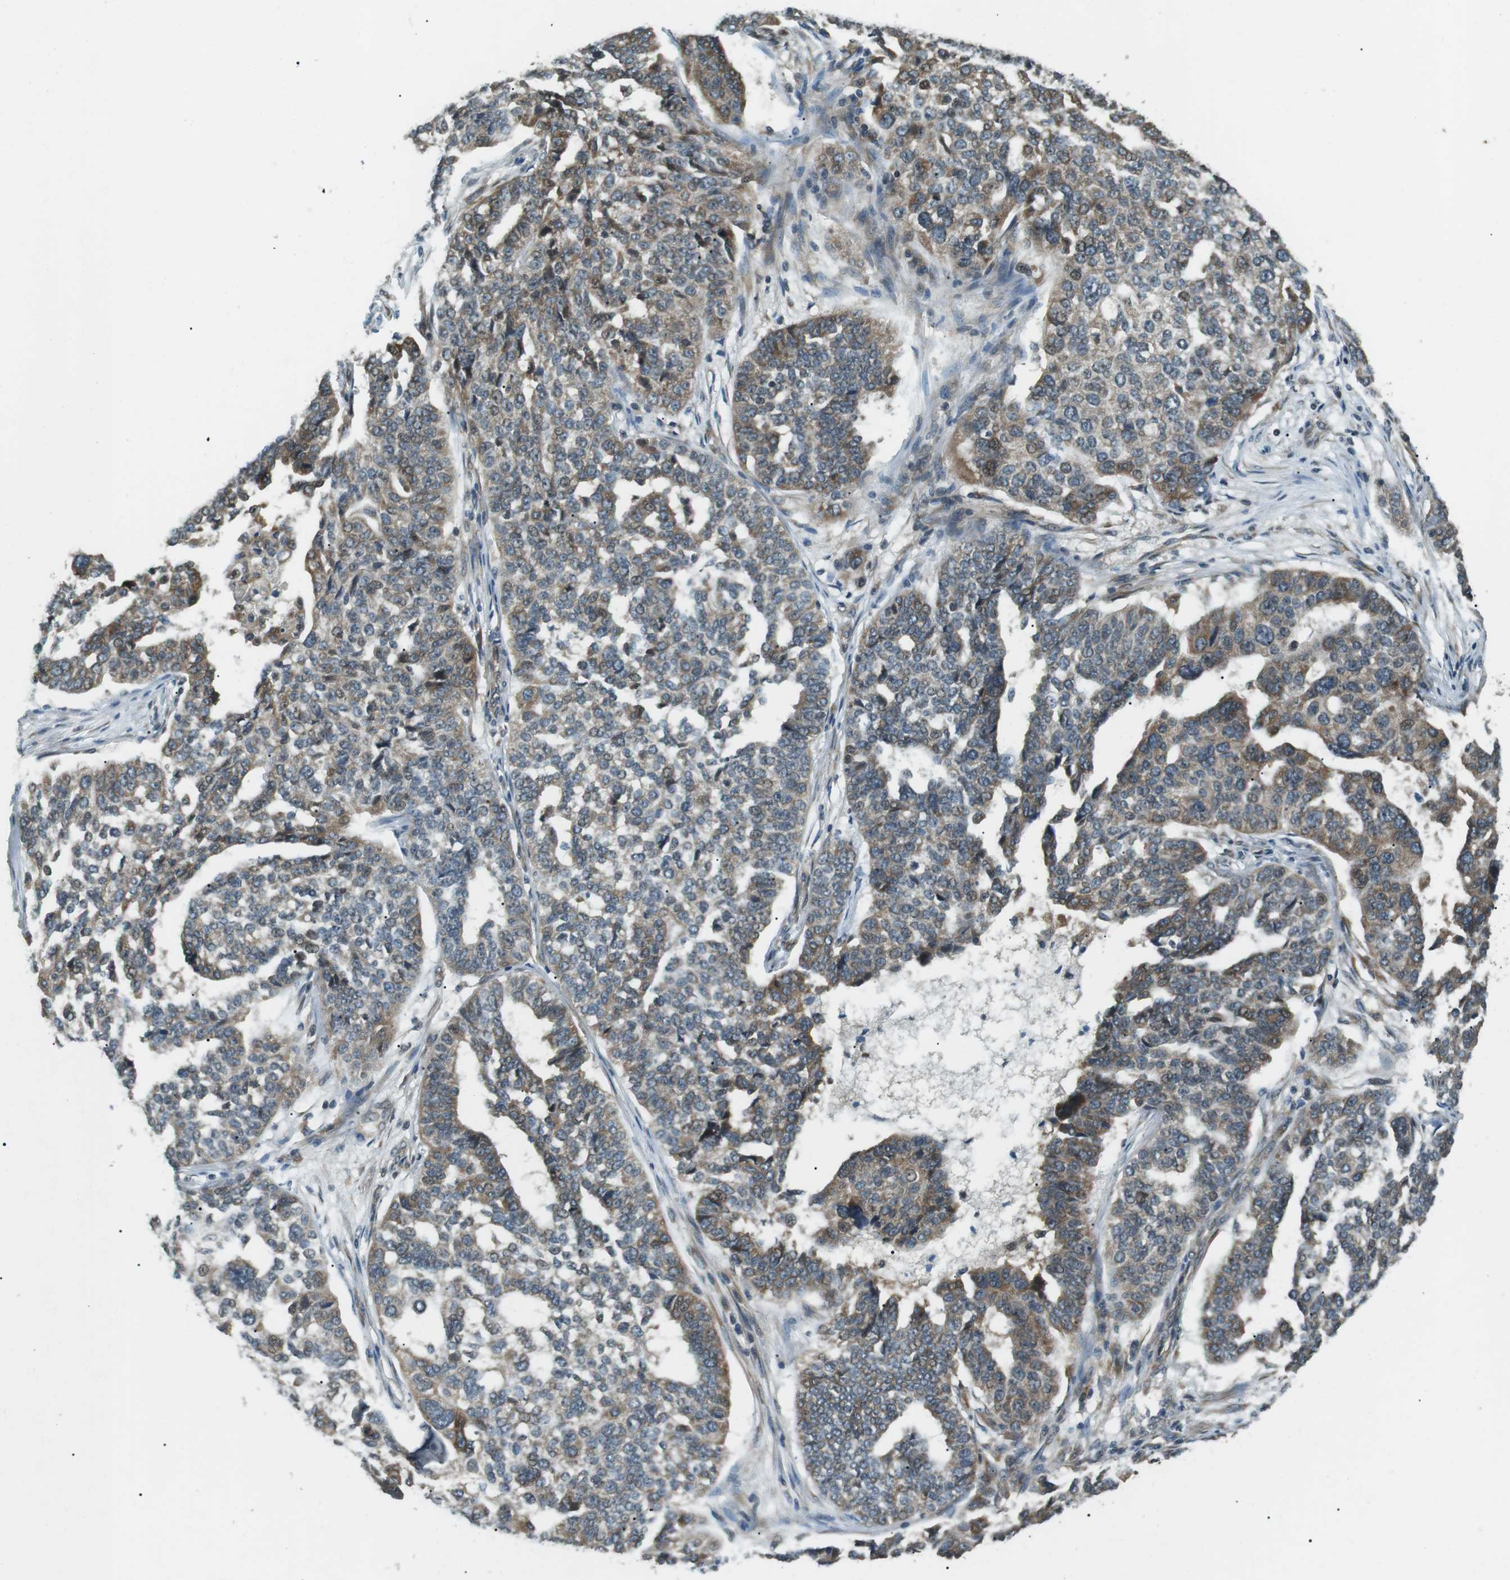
{"staining": {"intensity": "moderate", "quantity": ">75%", "location": "cytoplasmic/membranous"}, "tissue": "ovarian cancer", "cell_type": "Tumor cells", "image_type": "cancer", "snomed": [{"axis": "morphology", "description": "Cystadenocarcinoma, serous, NOS"}, {"axis": "topography", "description": "Ovary"}], "caption": "High-magnification brightfield microscopy of ovarian serous cystadenocarcinoma stained with DAB (brown) and counterstained with hematoxylin (blue). tumor cells exhibit moderate cytoplasmic/membranous positivity is present in about>75% of cells. (IHC, brightfield microscopy, high magnification).", "gene": "TMEM74", "patient": {"sex": "female", "age": 59}}